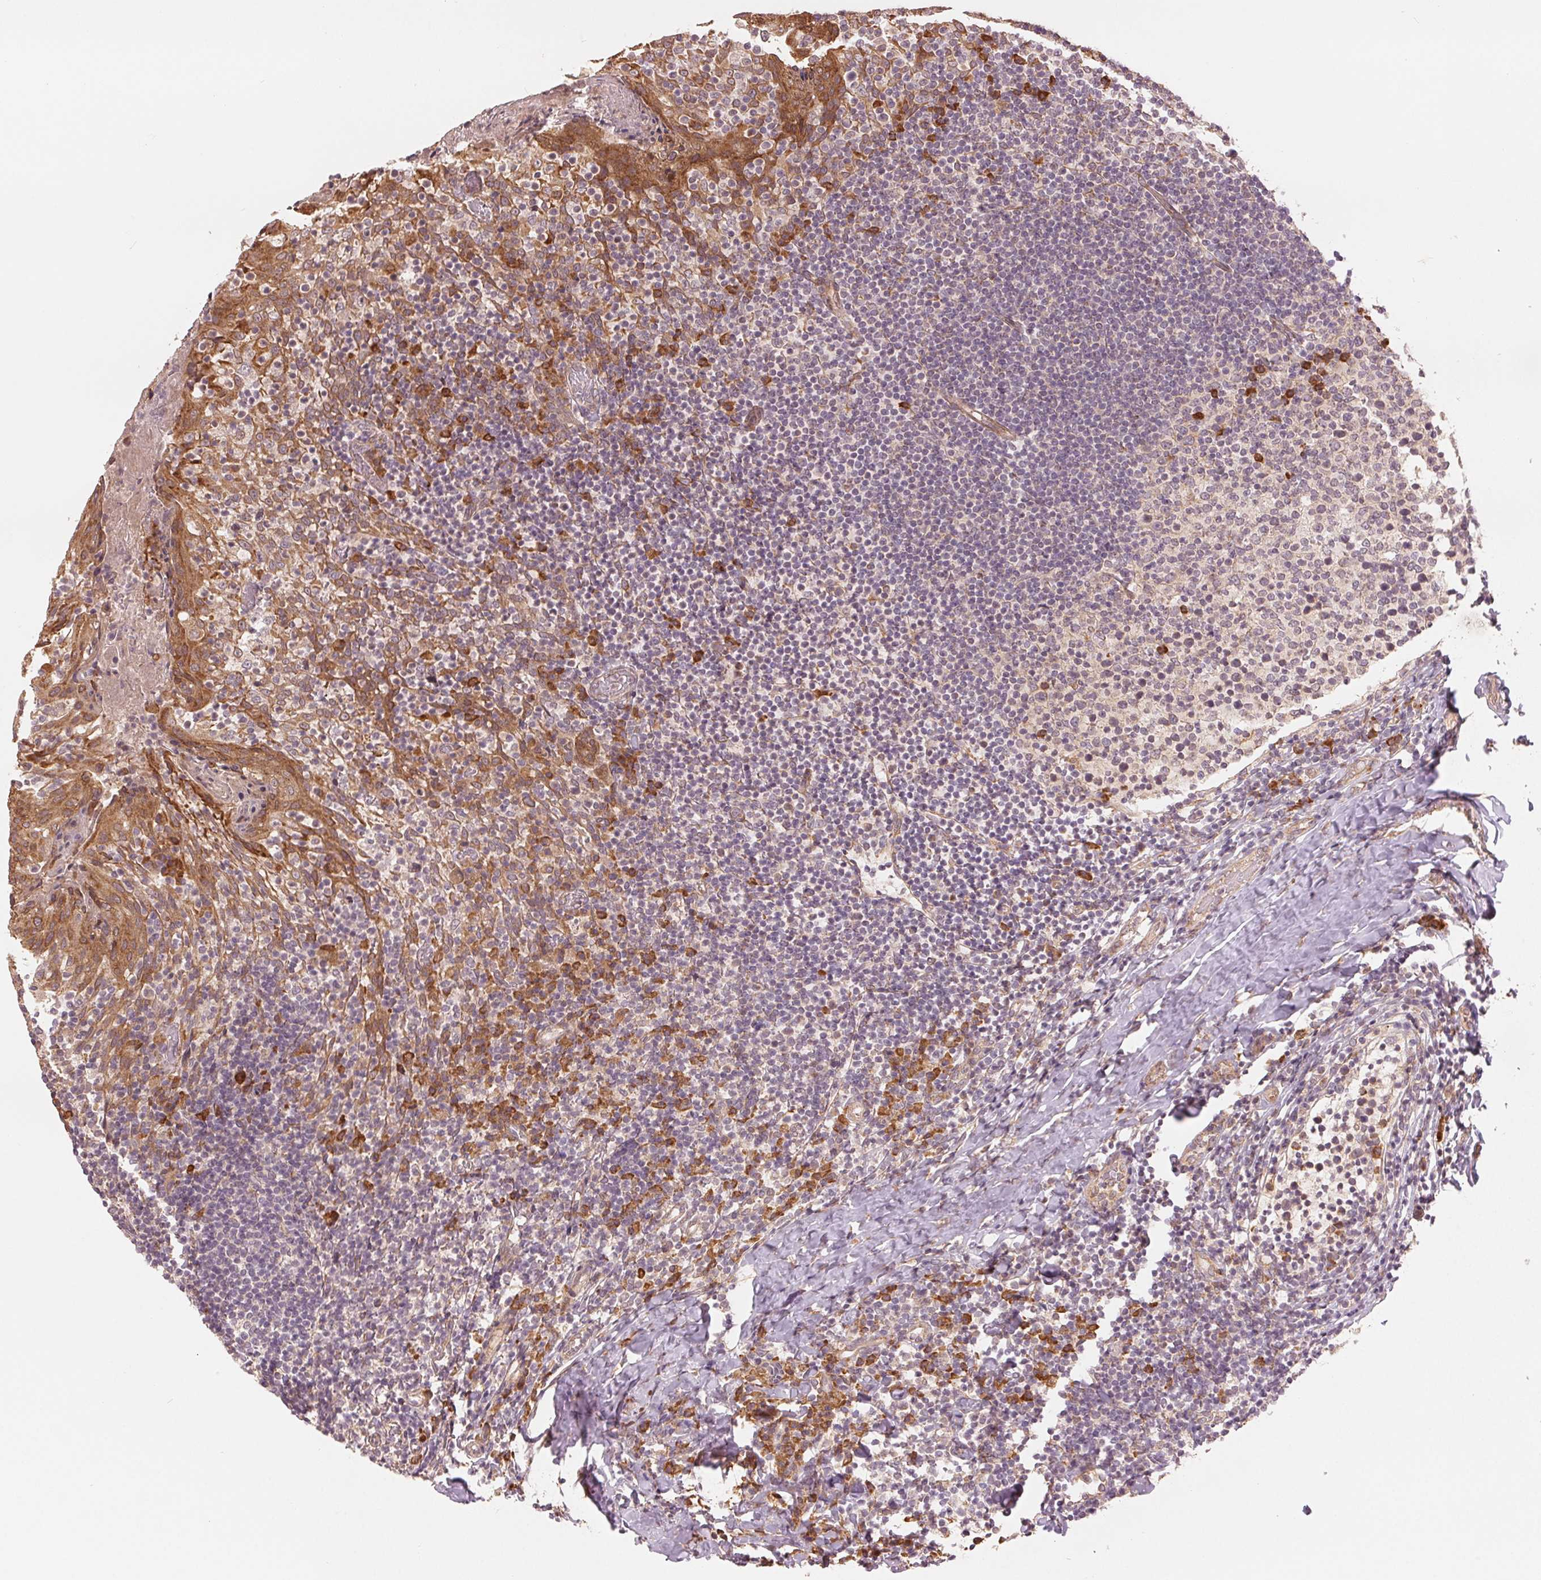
{"staining": {"intensity": "strong", "quantity": "<25%", "location": "cytoplasmic/membranous"}, "tissue": "tonsil", "cell_type": "Germinal center cells", "image_type": "normal", "snomed": [{"axis": "morphology", "description": "Normal tissue, NOS"}, {"axis": "topography", "description": "Tonsil"}], "caption": "This micrograph demonstrates immunohistochemistry (IHC) staining of normal tonsil, with medium strong cytoplasmic/membranous expression in approximately <25% of germinal center cells.", "gene": "SLC20A1", "patient": {"sex": "female", "age": 10}}